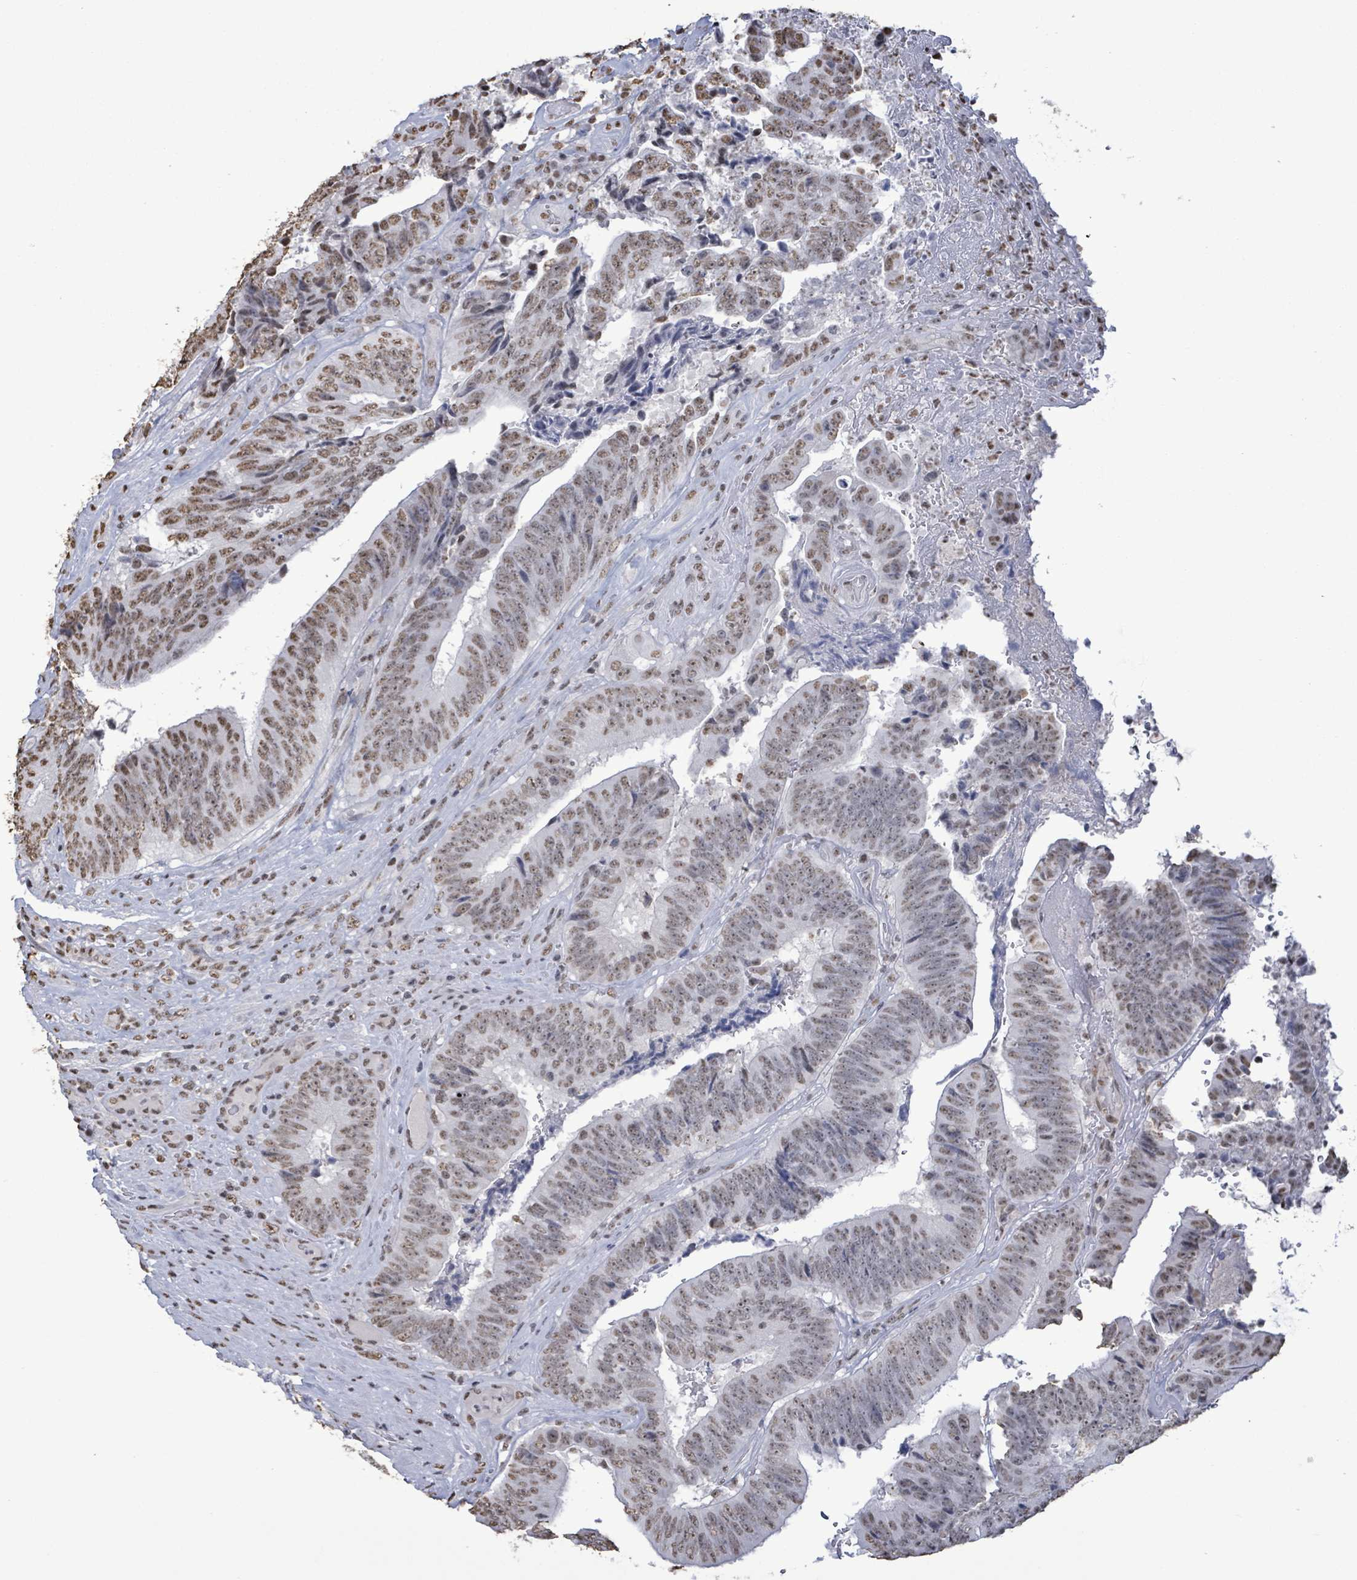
{"staining": {"intensity": "moderate", "quantity": ">75%", "location": "nuclear"}, "tissue": "colorectal cancer", "cell_type": "Tumor cells", "image_type": "cancer", "snomed": [{"axis": "morphology", "description": "Adenocarcinoma, NOS"}, {"axis": "topography", "description": "Rectum"}], "caption": "Immunohistochemistry (IHC) (DAB (3,3'-diaminobenzidine)) staining of human adenocarcinoma (colorectal) reveals moderate nuclear protein positivity in approximately >75% of tumor cells.", "gene": "SAMD14", "patient": {"sex": "male", "age": 72}}